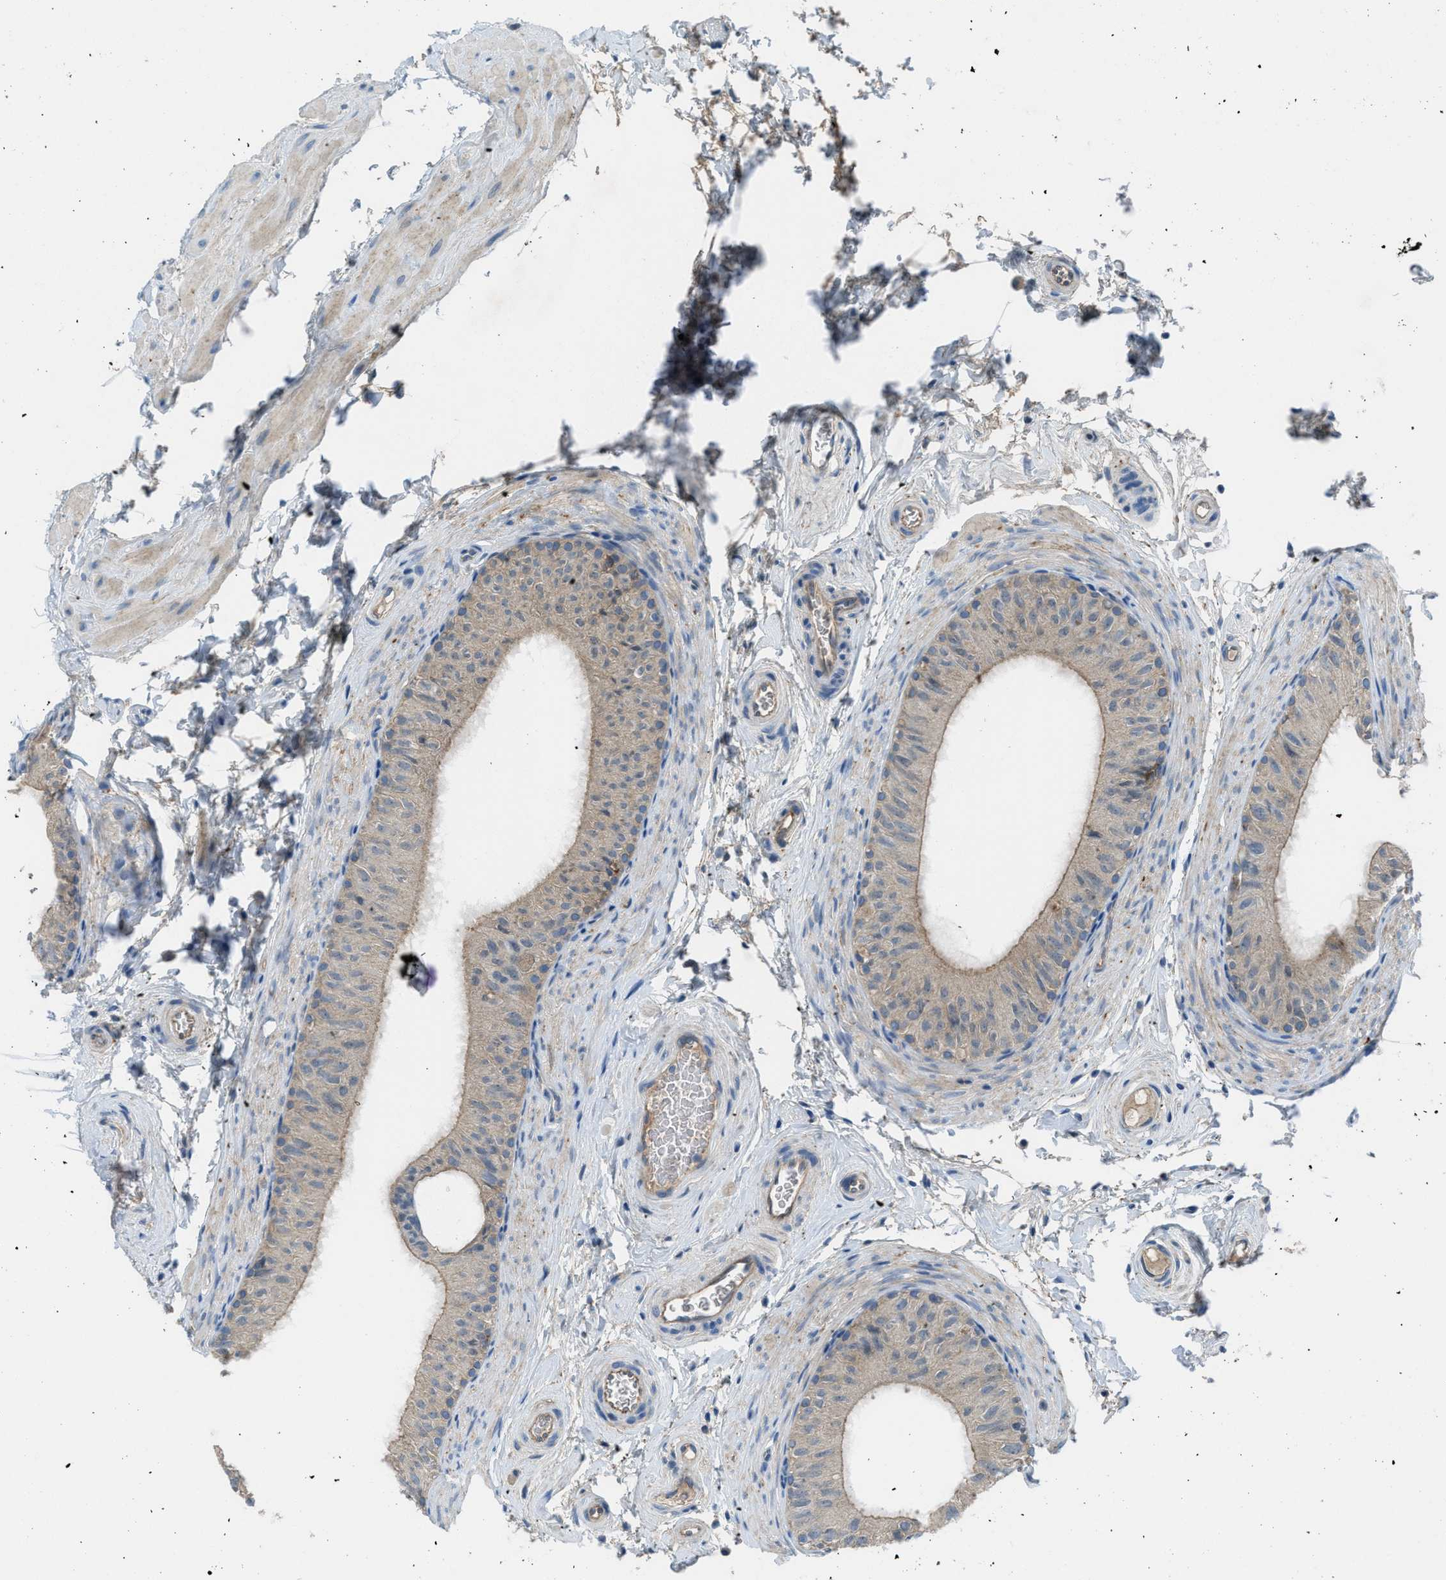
{"staining": {"intensity": "weak", "quantity": "<25%", "location": "cytoplasmic/membranous"}, "tissue": "epididymis", "cell_type": "Glandular cells", "image_type": "normal", "snomed": [{"axis": "morphology", "description": "Normal tissue, NOS"}, {"axis": "topography", "description": "Epididymis"}], "caption": "Normal epididymis was stained to show a protein in brown. There is no significant expression in glandular cells.", "gene": "BAZ2B", "patient": {"sex": "male", "age": 34}}